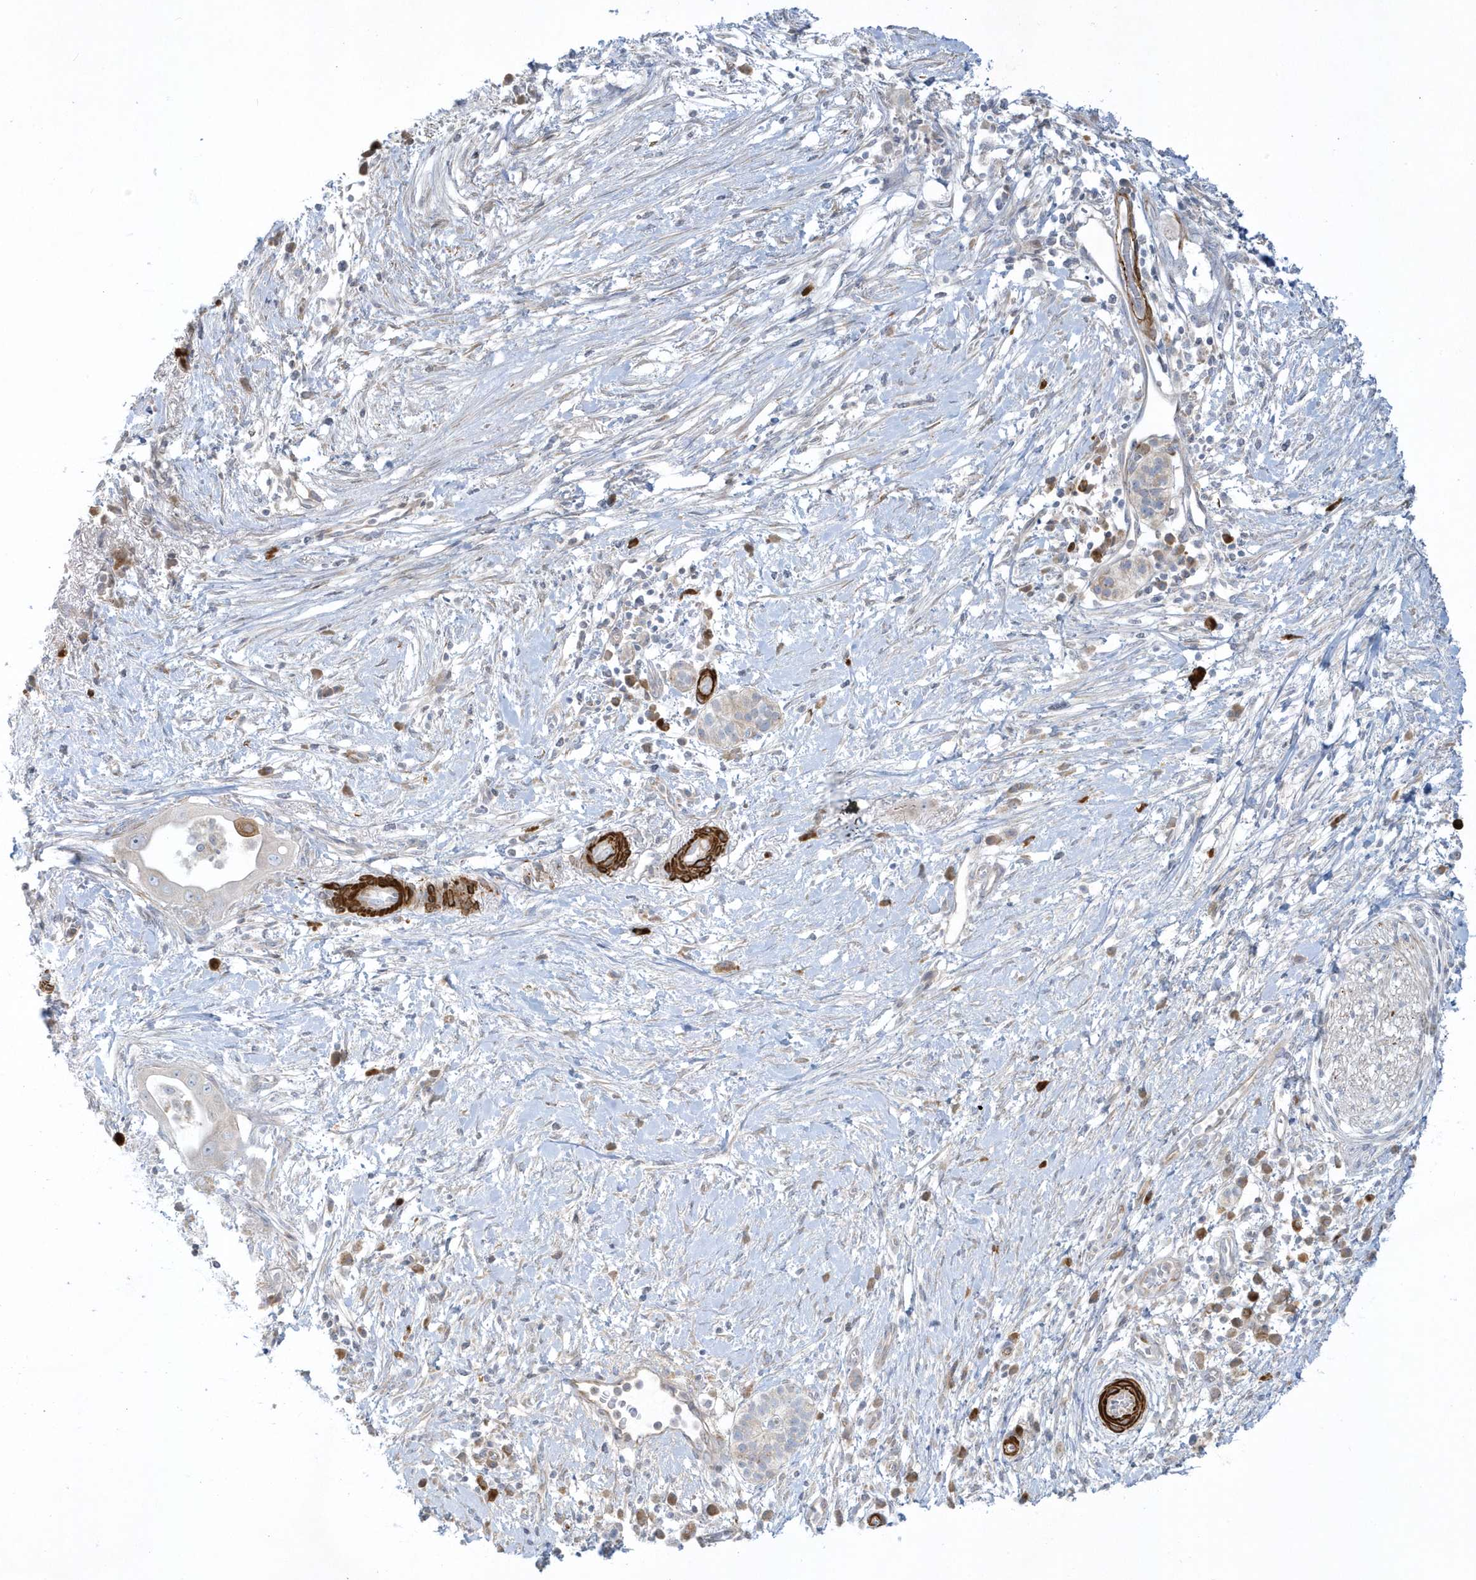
{"staining": {"intensity": "weak", "quantity": "<25%", "location": "cytoplasmic/membranous"}, "tissue": "pancreatic cancer", "cell_type": "Tumor cells", "image_type": "cancer", "snomed": [{"axis": "morphology", "description": "Adenocarcinoma, NOS"}, {"axis": "topography", "description": "Pancreas"}], "caption": "DAB (3,3'-diaminobenzidine) immunohistochemical staining of pancreatic cancer shows no significant staining in tumor cells. Nuclei are stained in blue.", "gene": "THADA", "patient": {"sex": "male", "age": 68}}